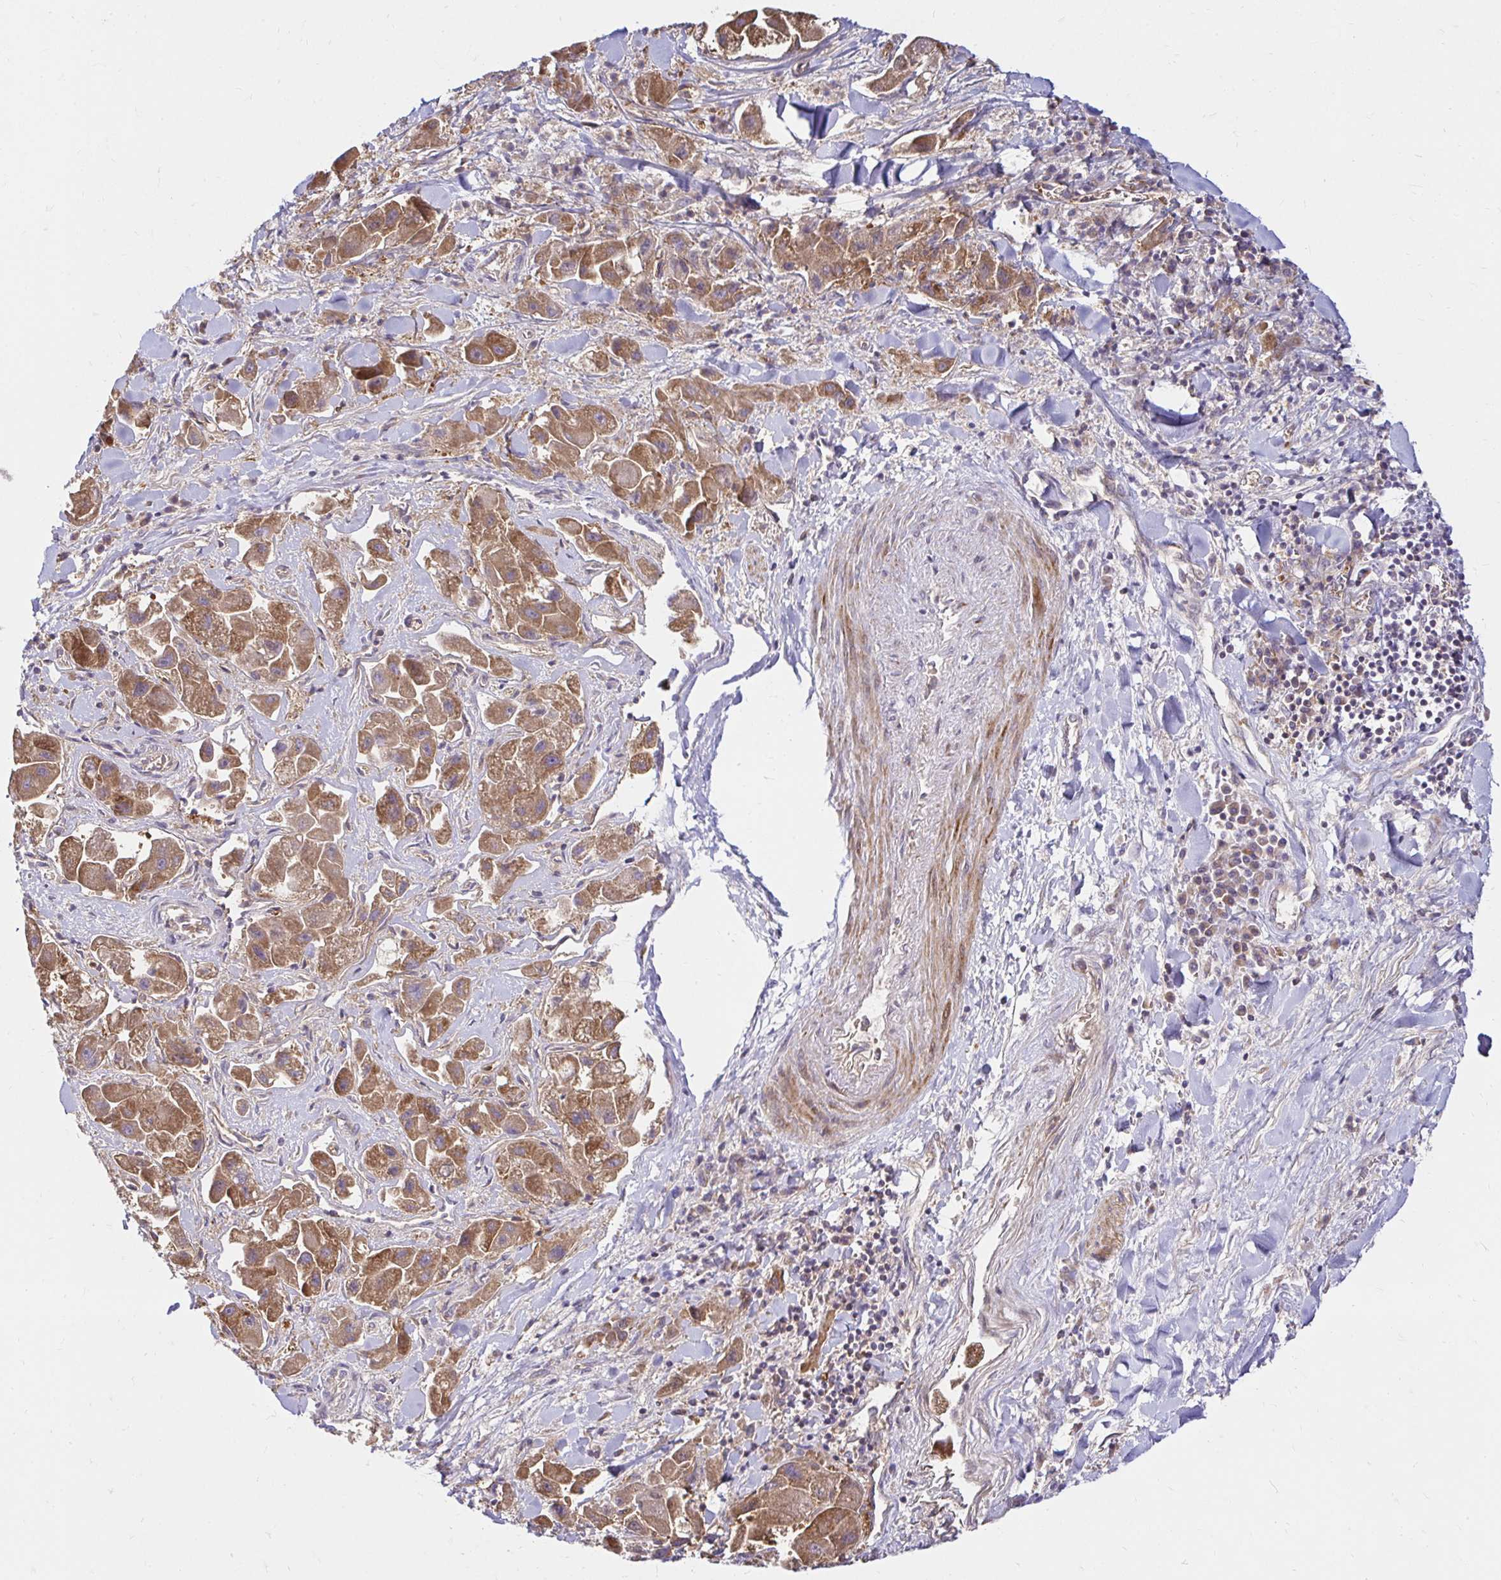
{"staining": {"intensity": "moderate", "quantity": ">75%", "location": "cytoplasmic/membranous"}, "tissue": "liver cancer", "cell_type": "Tumor cells", "image_type": "cancer", "snomed": [{"axis": "morphology", "description": "Carcinoma, Hepatocellular, NOS"}, {"axis": "topography", "description": "Liver"}], "caption": "Liver hepatocellular carcinoma stained for a protein (brown) demonstrates moderate cytoplasmic/membranous positive positivity in approximately >75% of tumor cells.", "gene": "ITGA2", "patient": {"sex": "male", "age": 24}}